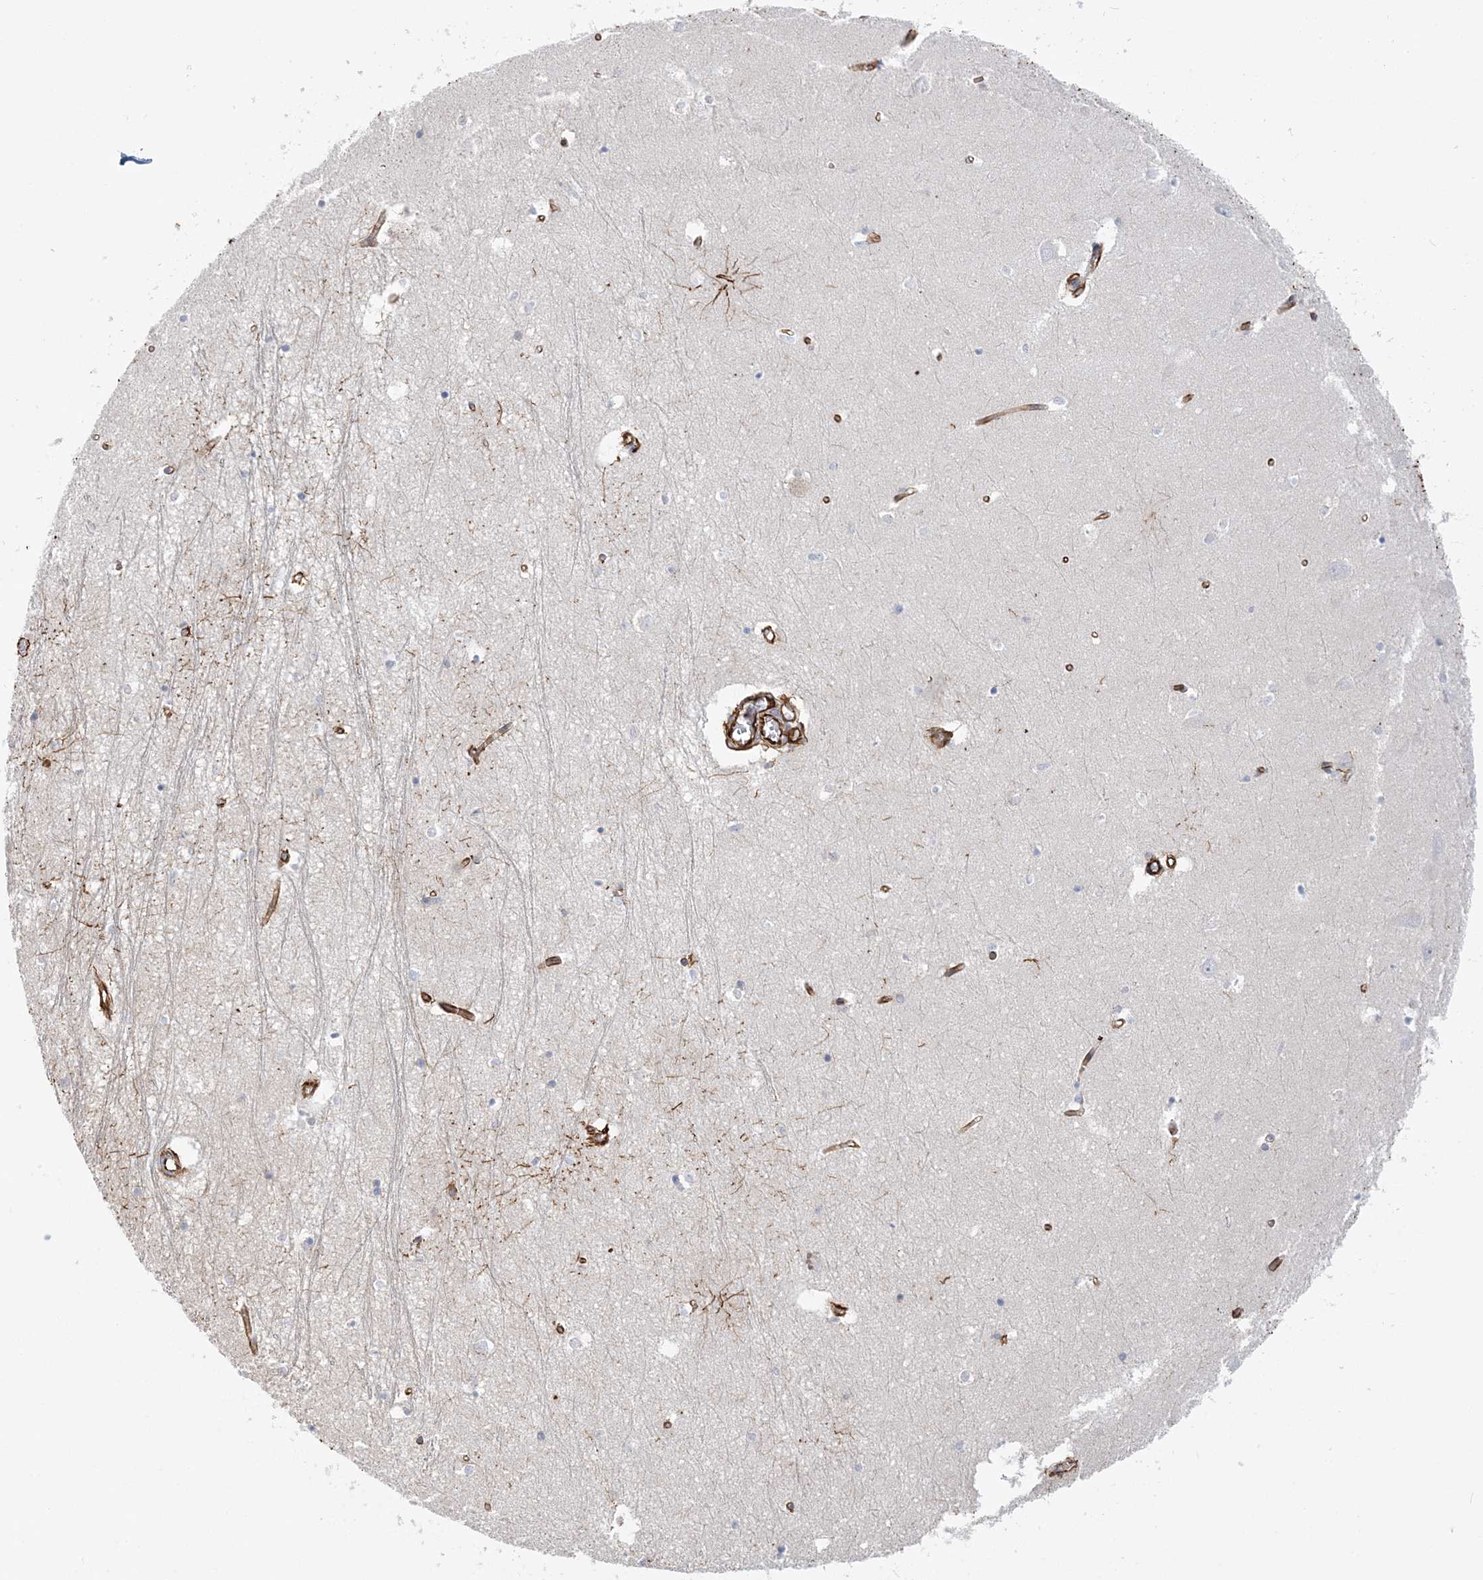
{"staining": {"intensity": "negative", "quantity": "none", "location": "none"}, "tissue": "hippocampus", "cell_type": "Glial cells", "image_type": "normal", "snomed": [{"axis": "morphology", "description": "Normal tissue, NOS"}, {"axis": "topography", "description": "Hippocampus"}], "caption": "Immunohistochemistry (IHC) micrograph of unremarkable hippocampus: human hippocampus stained with DAB (3,3'-diaminobenzidine) reveals no significant protein expression in glial cells.", "gene": "SCLT1", "patient": {"sex": "male", "age": 70}}